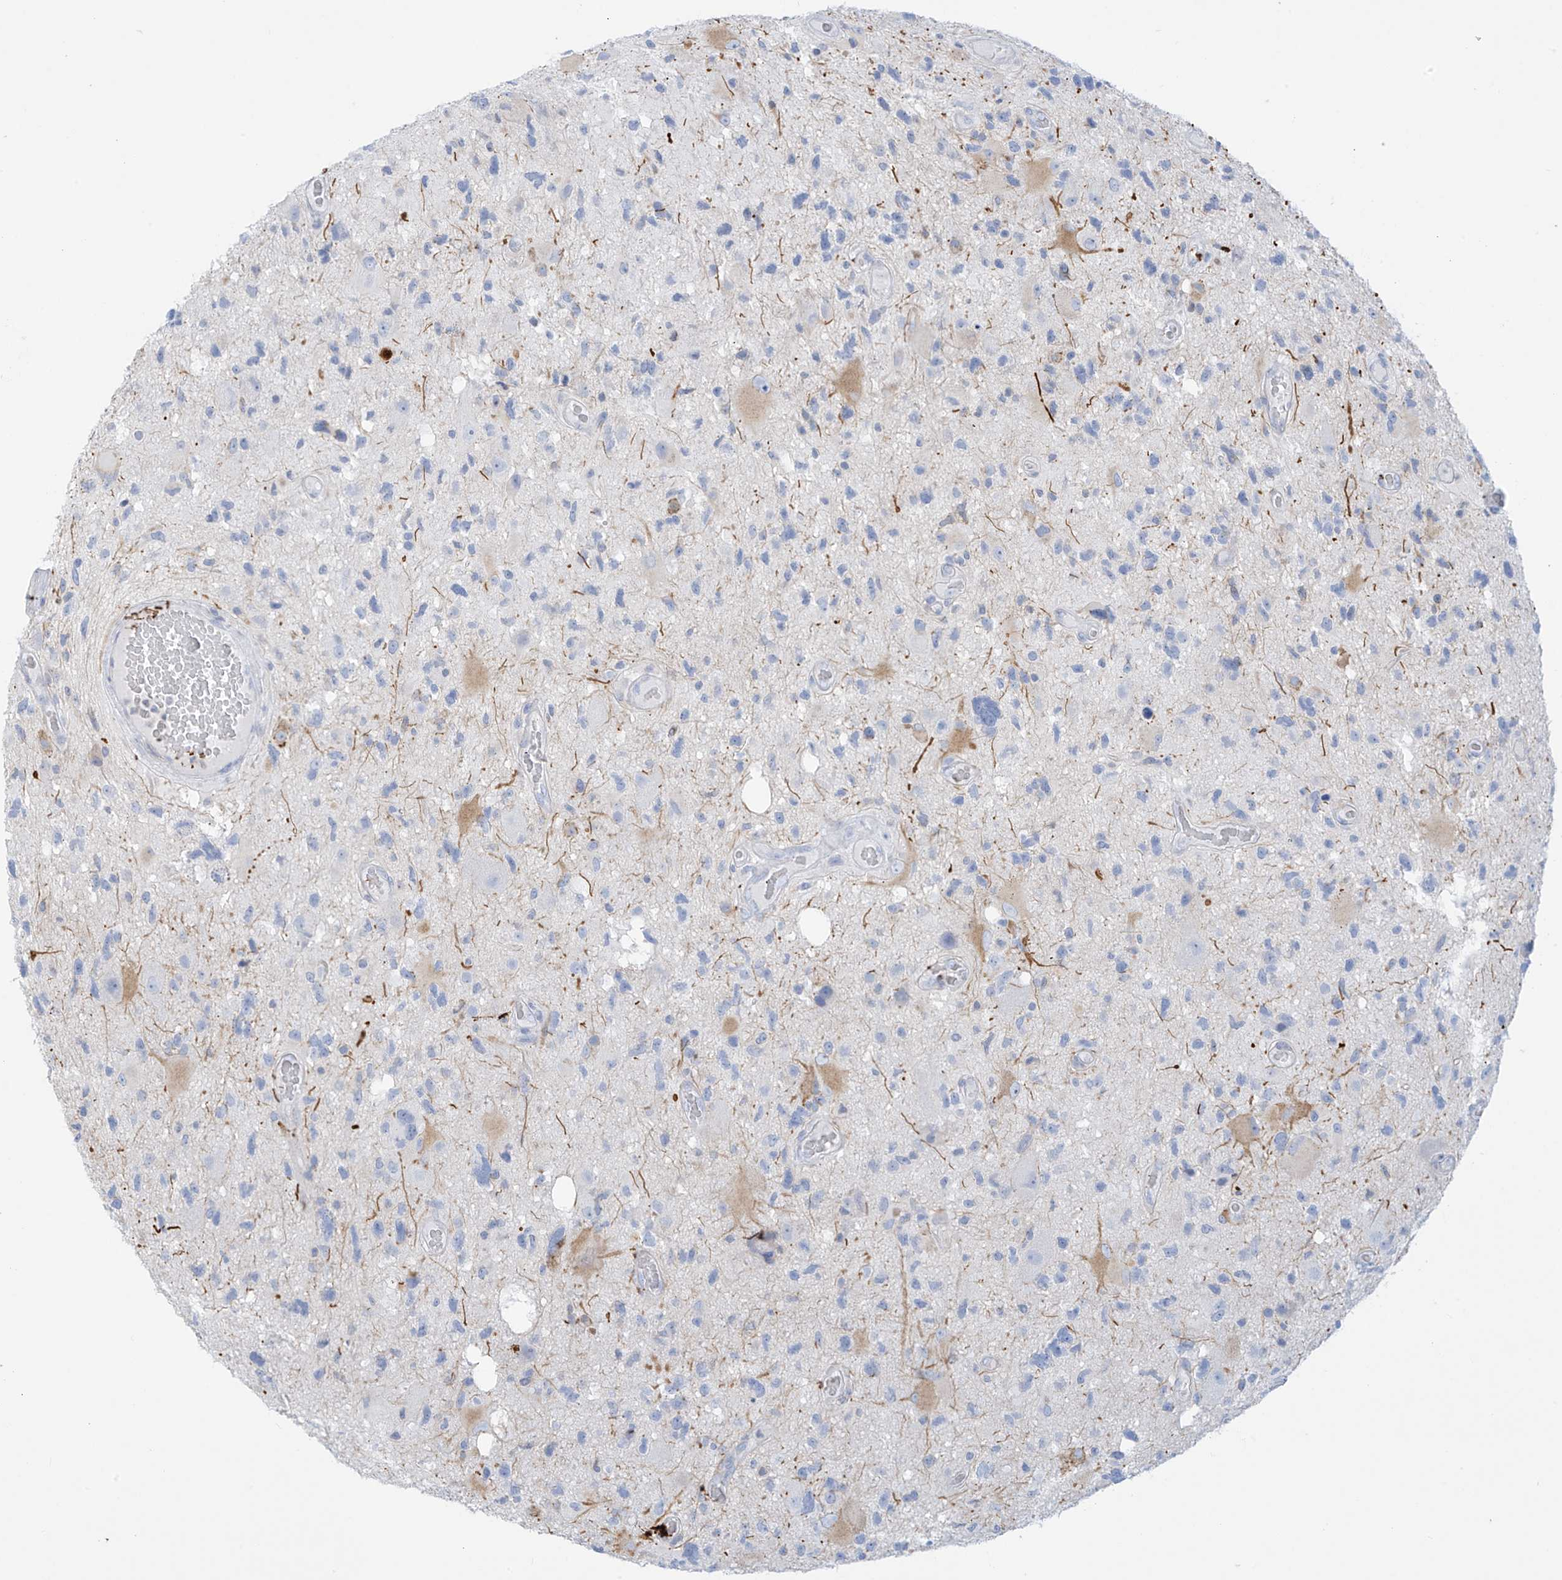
{"staining": {"intensity": "negative", "quantity": "none", "location": "none"}, "tissue": "glioma", "cell_type": "Tumor cells", "image_type": "cancer", "snomed": [{"axis": "morphology", "description": "Glioma, malignant, High grade"}, {"axis": "topography", "description": "Brain"}], "caption": "The image demonstrates no significant expression in tumor cells of malignant high-grade glioma.", "gene": "TRMT2B", "patient": {"sex": "male", "age": 33}}